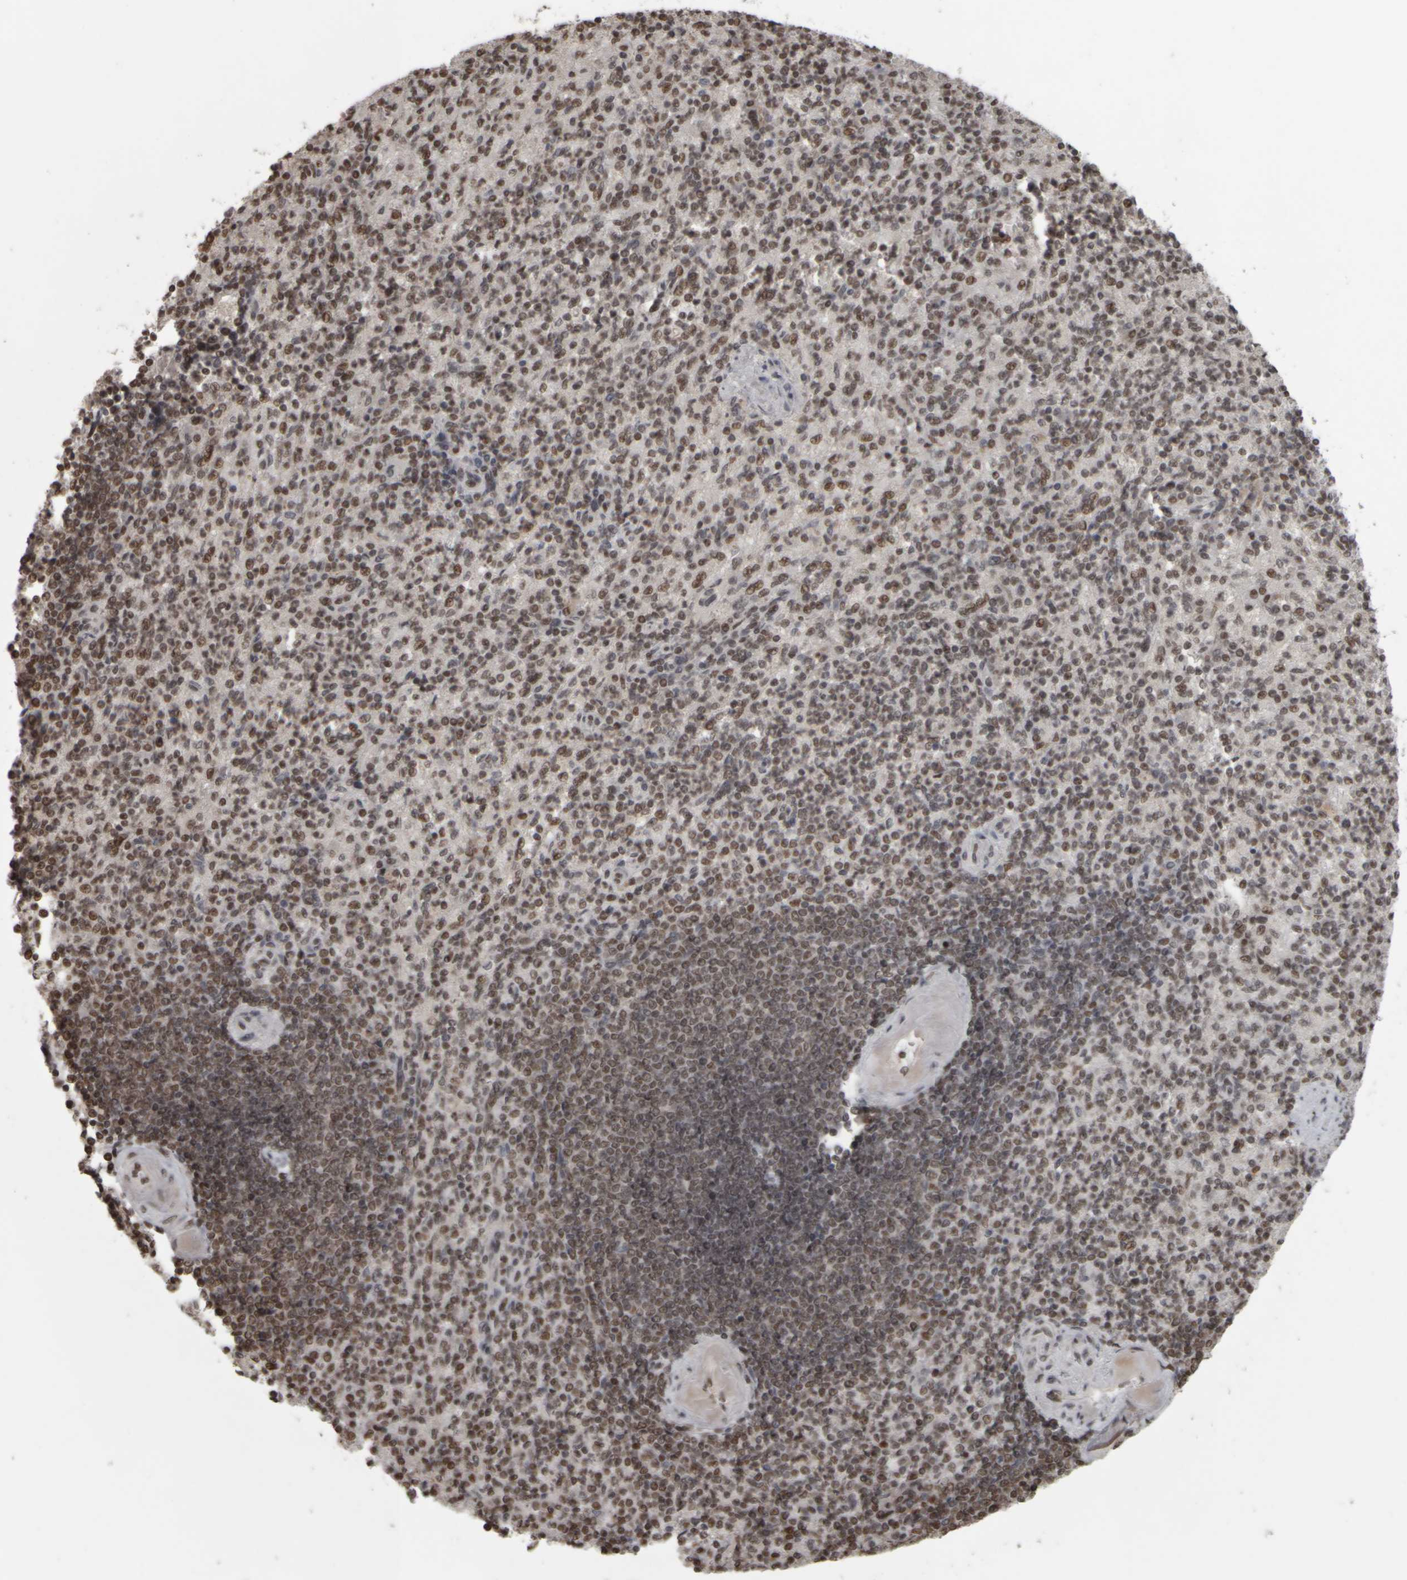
{"staining": {"intensity": "moderate", "quantity": ">75%", "location": "nuclear"}, "tissue": "spleen", "cell_type": "Cells in red pulp", "image_type": "normal", "snomed": [{"axis": "morphology", "description": "Normal tissue, NOS"}, {"axis": "topography", "description": "Spleen"}], "caption": "DAB immunohistochemical staining of unremarkable spleen shows moderate nuclear protein staining in about >75% of cells in red pulp.", "gene": "ZFHX4", "patient": {"sex": "female", "age": 74}}